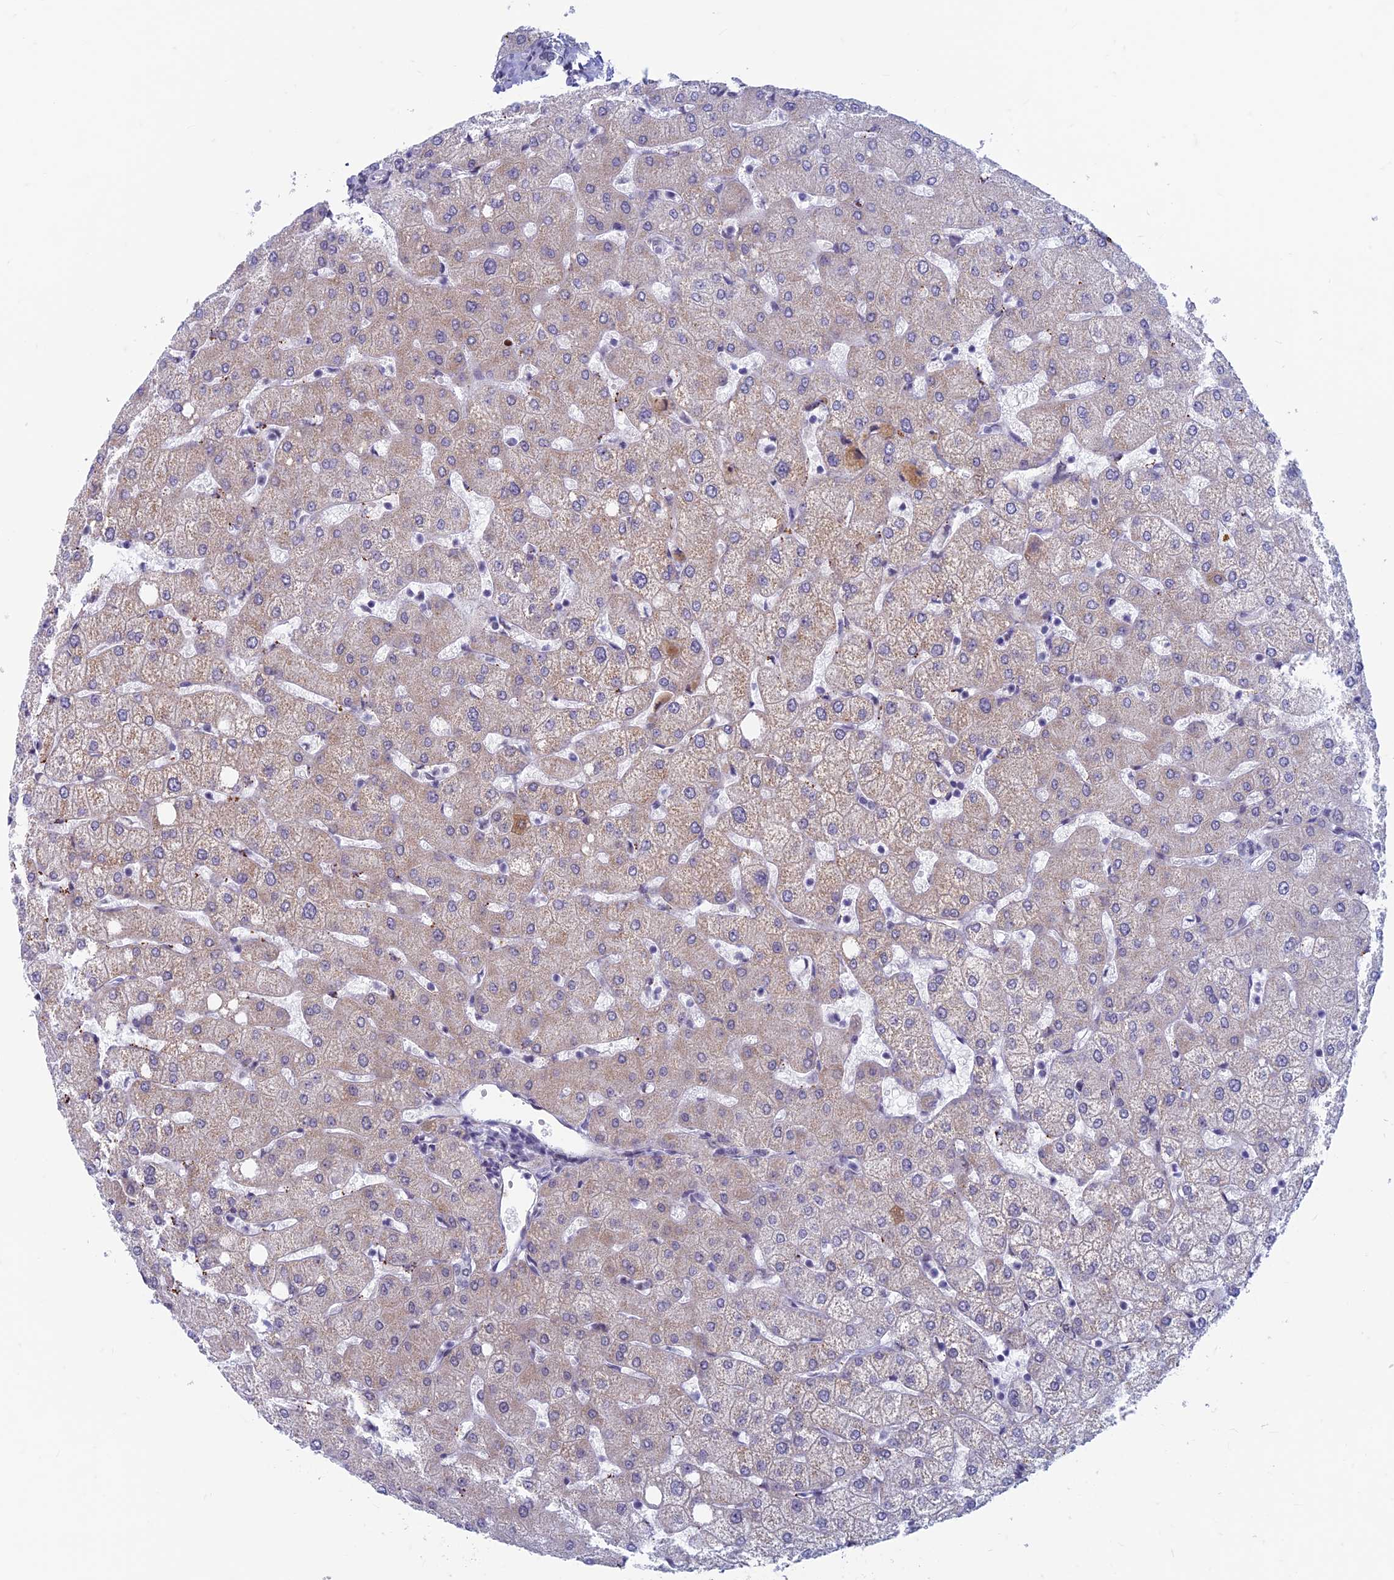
{"staining": {"intensity": "negative", "quantity": "none", "location": "none"}, "tissue": "liver", "cell_type": "Cholangiocytes", "image_type": "normal", "snomed": [{"axis": "morphology", "description": "Normal tissue, NOS"}, {"axis": "topography", "description": "Liver"}], "caption": "Image shows no significant protein expression in cholangiocytes of benign liver. Nuclei are stained in blue.", "gene": "ASH2L", "patient": {"sex": "female", "age": 54}}